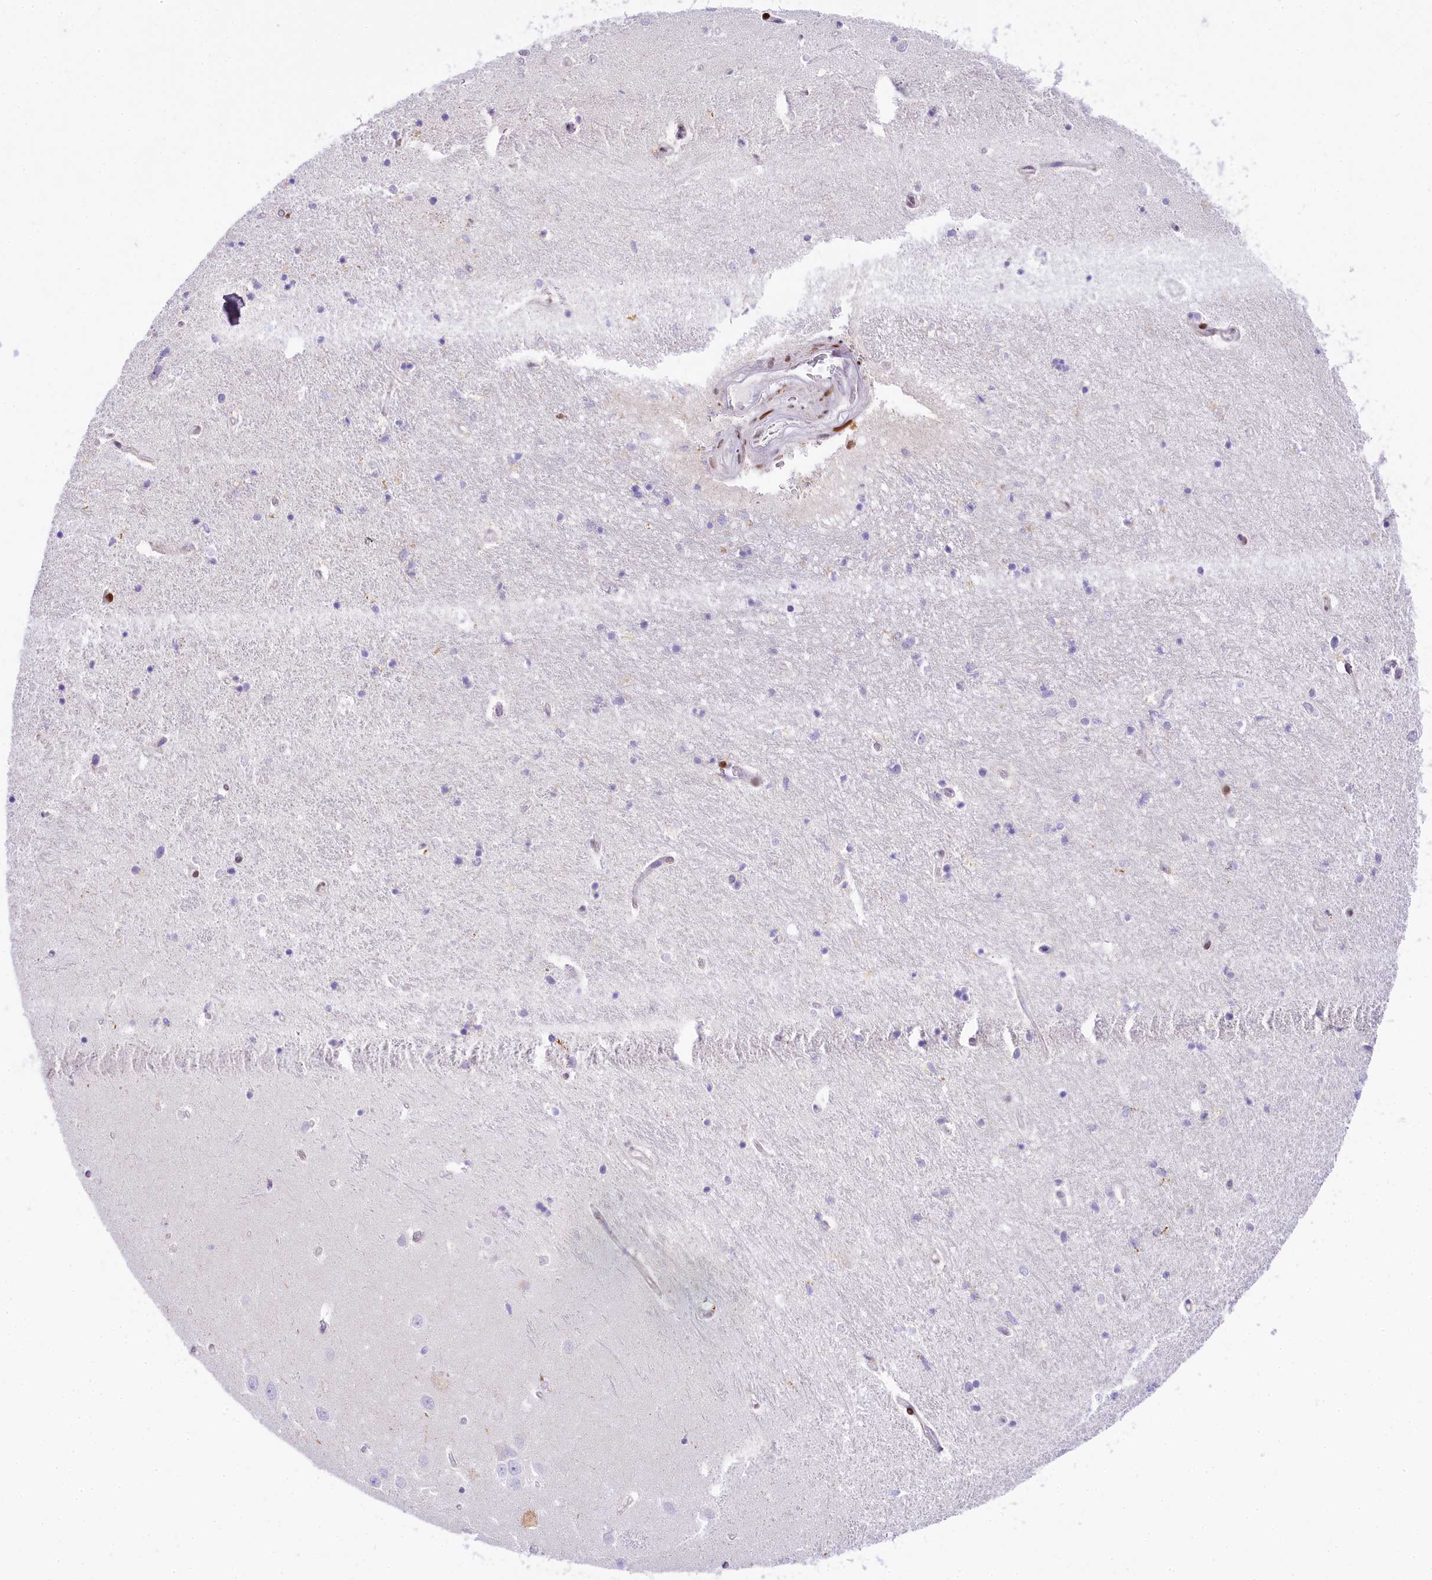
{"staining": {"intensity": "negative", "quantity": "none", "location": "none"}, "tissue": "hippocampus", "cell_type": "Glial cells", "image_type": "normal", "snomed": [{"axis": "morphology", "description": "Normal tissue, NOS"}, {"axis": "topography", "description": "Hippocampus"}], "caption": "DAB (3,3'-diaminobenzidine) immunohistochemical staining of normal hippocampus demonstrates no significant positivity in glial cells. (Stains: DAB (3,3'-diaminobenzidine) immunohistochemistry with hematoxylin counter stain, Microscopy: brightfield microscopy at high magnification).", "gene": "PPIP5K2", "patient": {"sex": "female", "age": 64}}